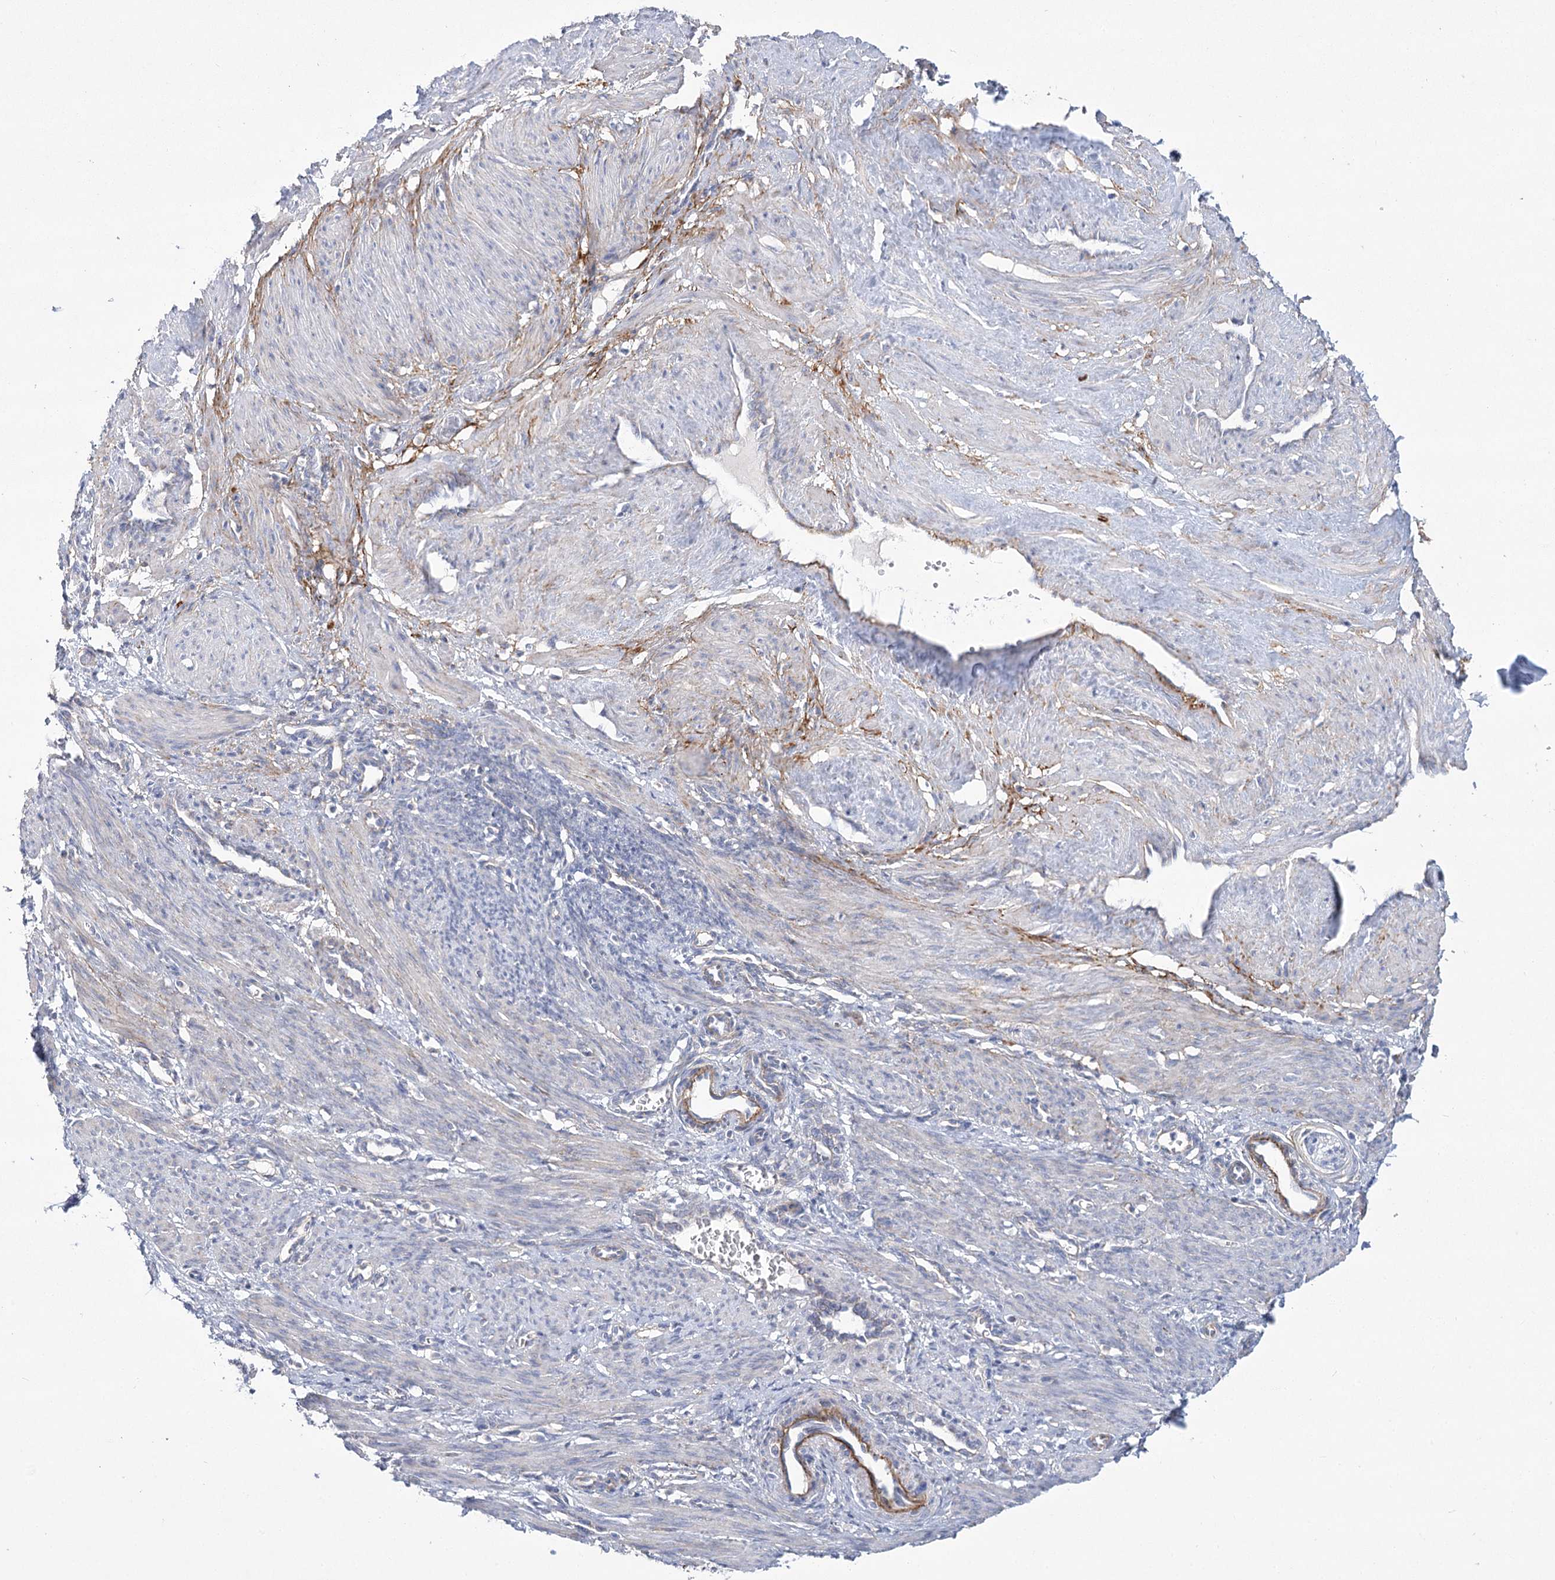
{"staining": {"intensity": "negative", "quantity": "none", "location": "none"}, "tissue": "smooth muscle", "cell_type": "Smooth muscle cells", "image_type": "normal", "snomed": [{"axis": "morphology", "description": "Normal tissue, NOS"}, {"axis": "topography", "description": "Endometrium"}], "caption": "Immunohistochemistry (IHC) photomicrograph of normal human smooth muscle stained for a protein (brown), which displays no expression in smooth muscle cells.", "gene": "SNX7", "patient": {"sex": "female", "age": 33}}